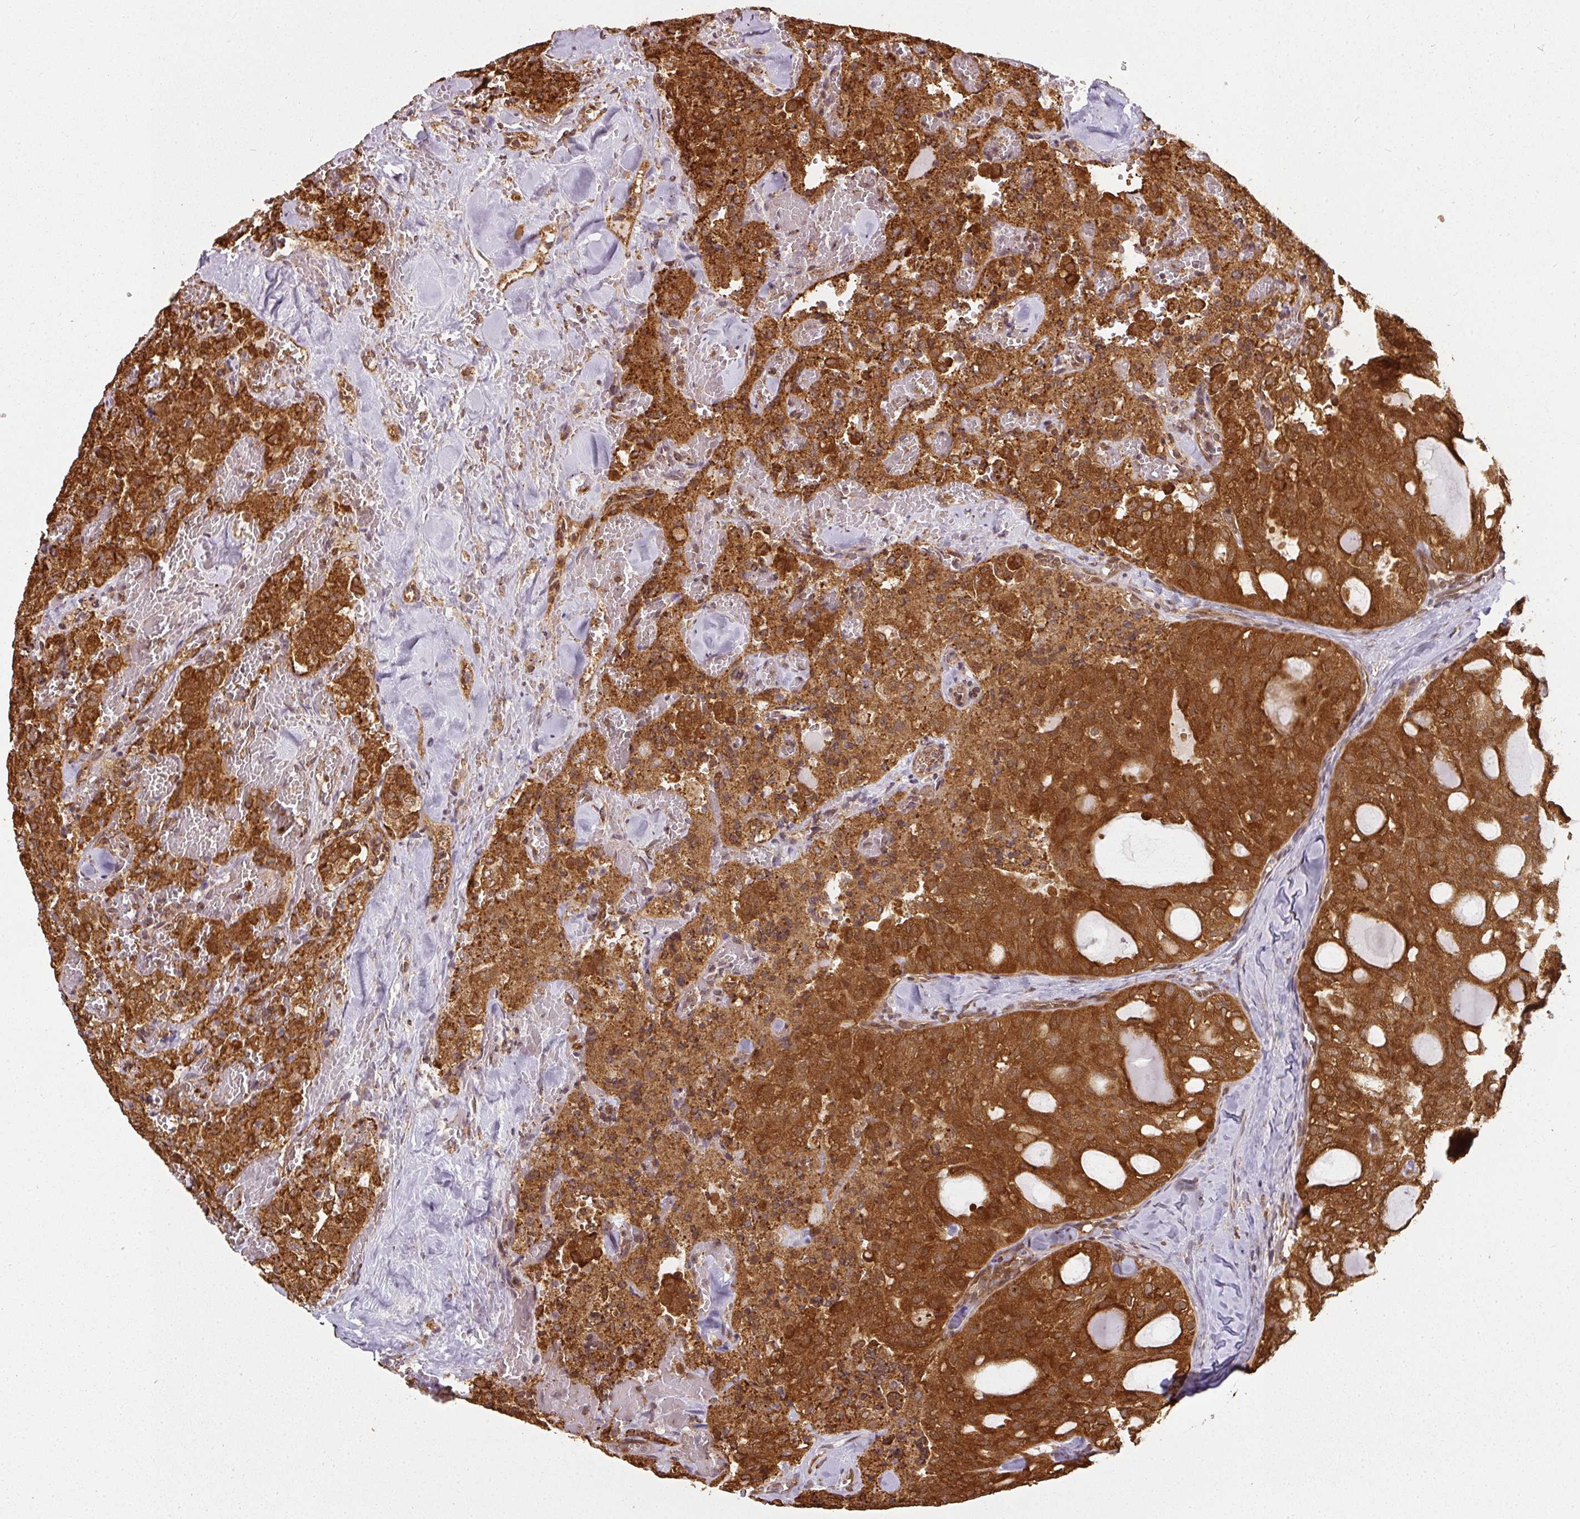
{"staining": {"intensity": "strong", "quantity": ">75%", "location": "cytoplasmic/membranous"}, "tissue": "thyroid cancer", "cell_type": "Tumor cells", "image_type": "cancer", "snomed": [{"axis": "morphology", "description": "Follicular adenoma carcinoma, NOS"}, {"axis": "topography", "description": "Thyroid gland"}], "caption": "A photomicrograph of thyroid cancer stained for a protein reveals strong cytoplasmic/membranous brown staining in tumor cells.", "gene": "PPP6R3", "patient": {"sex": "male", "age": 75}}